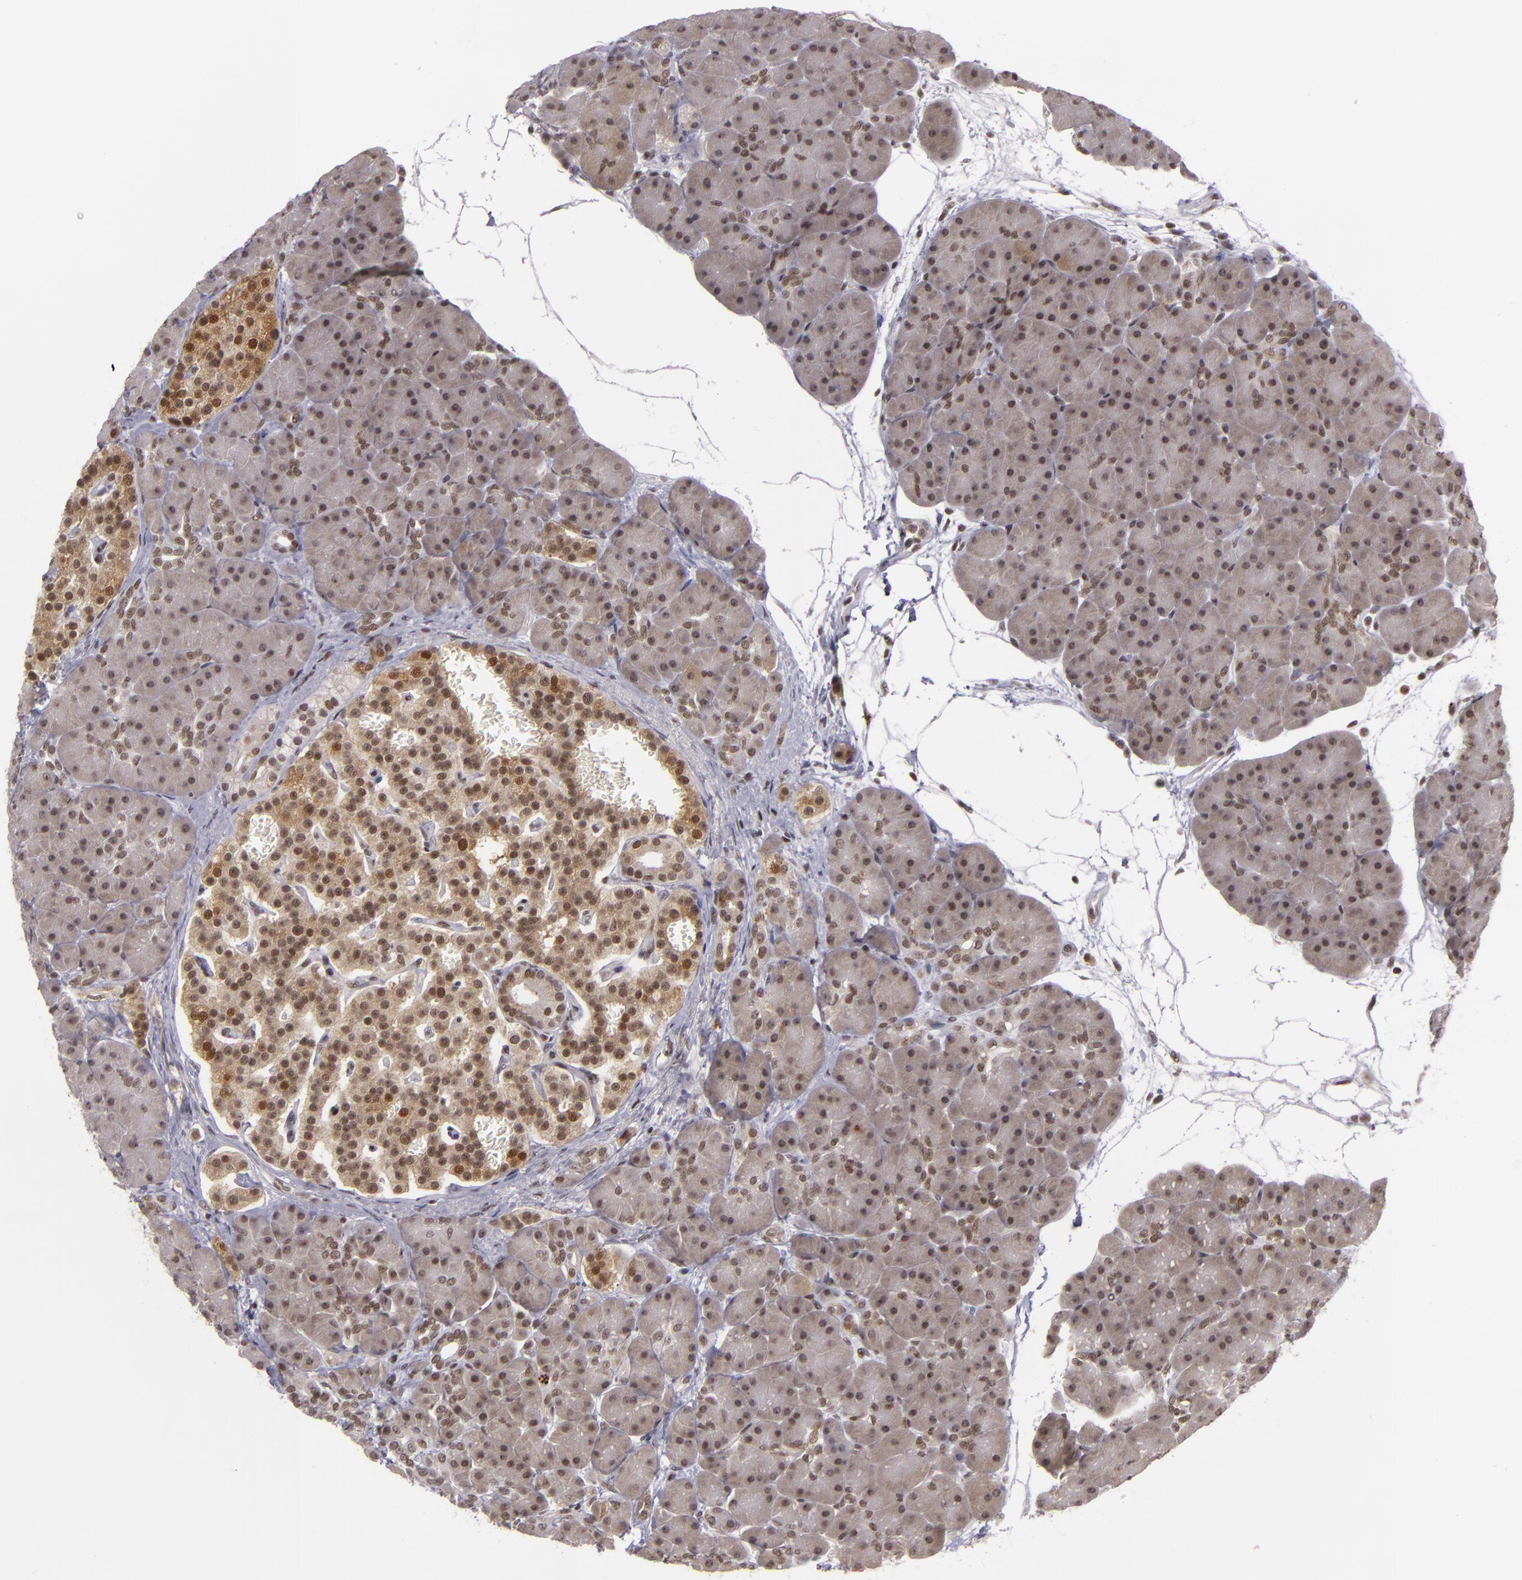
{"staining": {"intensity": "weak", "quantity": "25%-75%", "location": "cytoplasmic/membranous,nuclear"}, "tissue": "pancreas", "cell_type": "Exocrine glandular cells", "image_type": "normal", "snomed": [{"axis": "morphology", "description": "Normal tissue, NOS"}, {"axis": "topography", "description": "Pancreas"}], "caption": "Immunohistochemistry photomicrograph of normal pancreas: human pancreas stained using immunohistochemistry demonstrates low levels of weak protein expression localized specifically in the cytoplasmic/membranous,nuclear of exocrine glandular cells, appearing as a cytoplasmic/membranous,nuclear brown color.", "gene": "ZFX", "patient": {"sex": "male", "age": 66}}